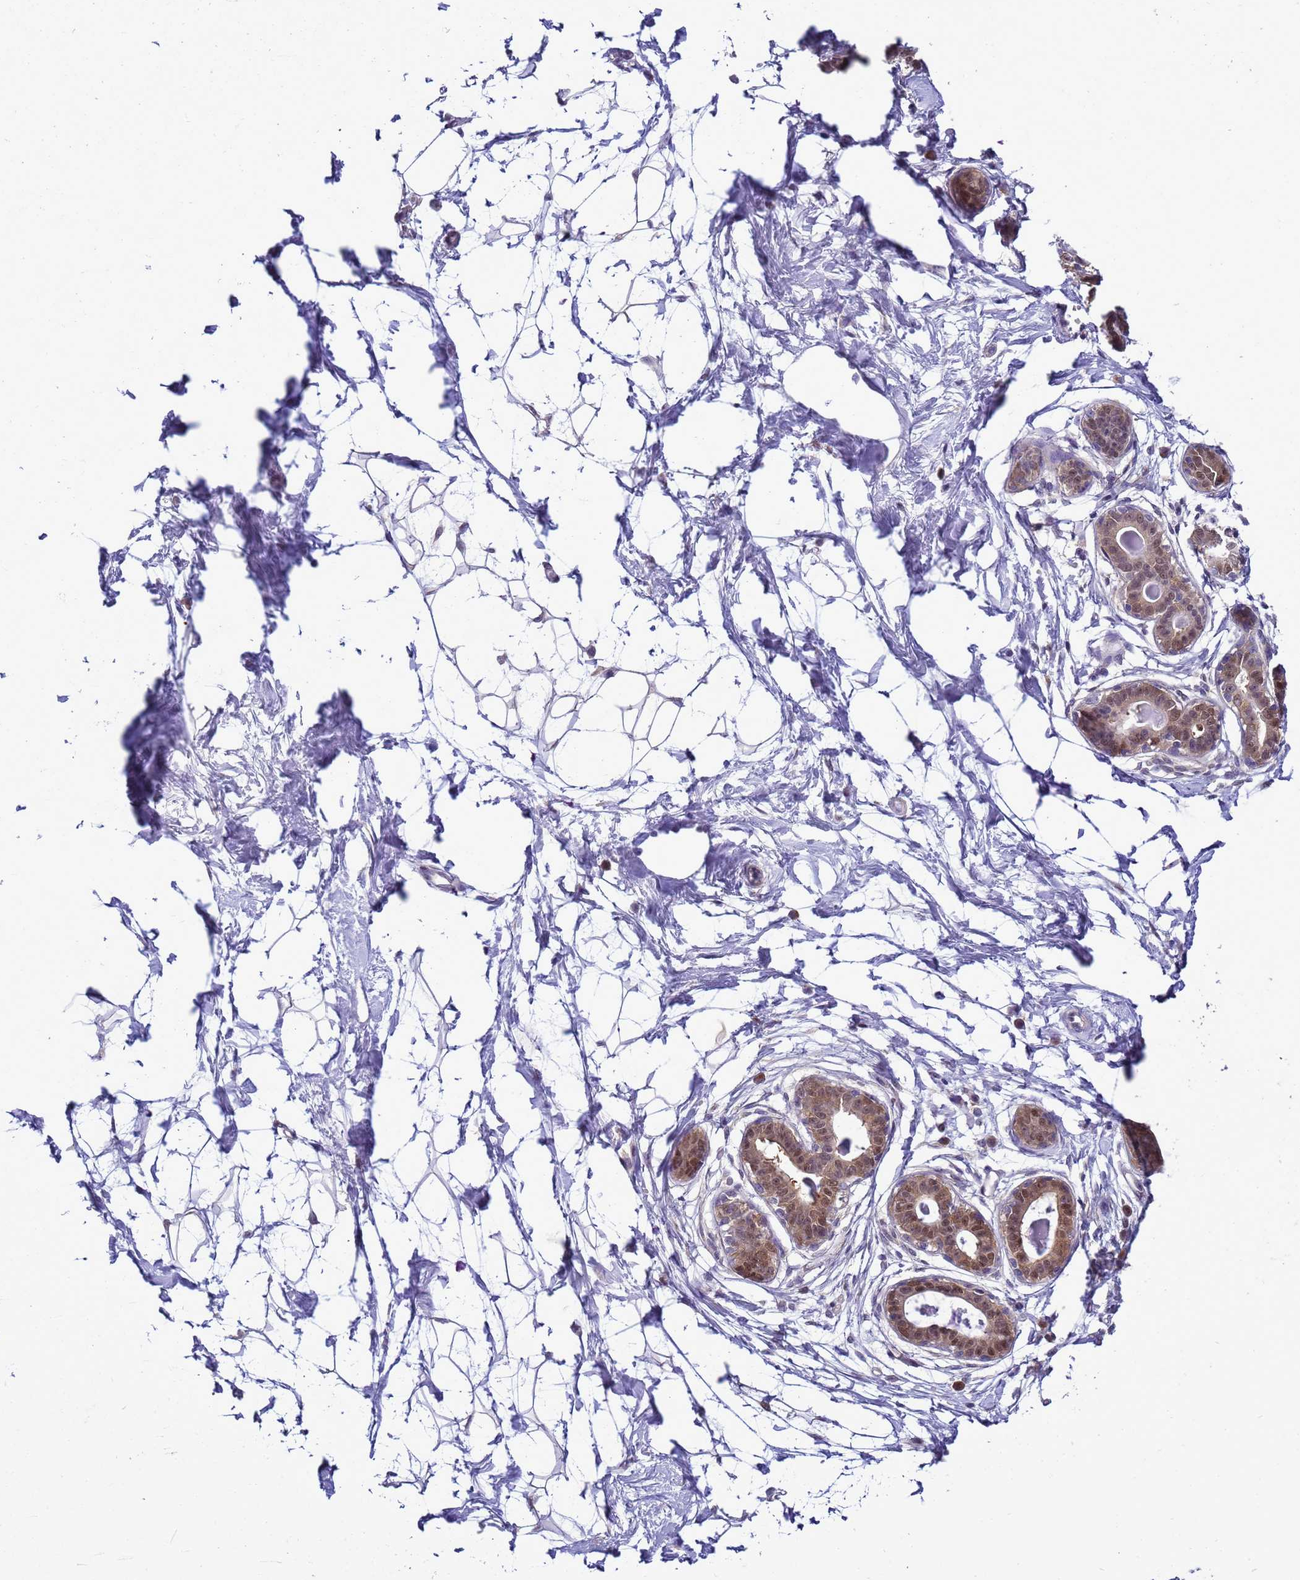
{"staining": {"intensity": "negative", "quantity": "none", "location": "none"}, "tissue": "breast", "cell_type": "Adipocytes", "image_type": "normal", "snomed": [{"axis": "morphology", "description": "Normal tissue, NOS"}, {"axis": "topography", "description": "Breast"}], "caption": "Image shows no significant protein staining in adipocytes of normal breast. (Brightfield microscopy of DAB (3,3'-diaminobenzidine) IHC at high magnification).", "gene": "DDI2", "patient": {"sex": "female", "age": 45}}